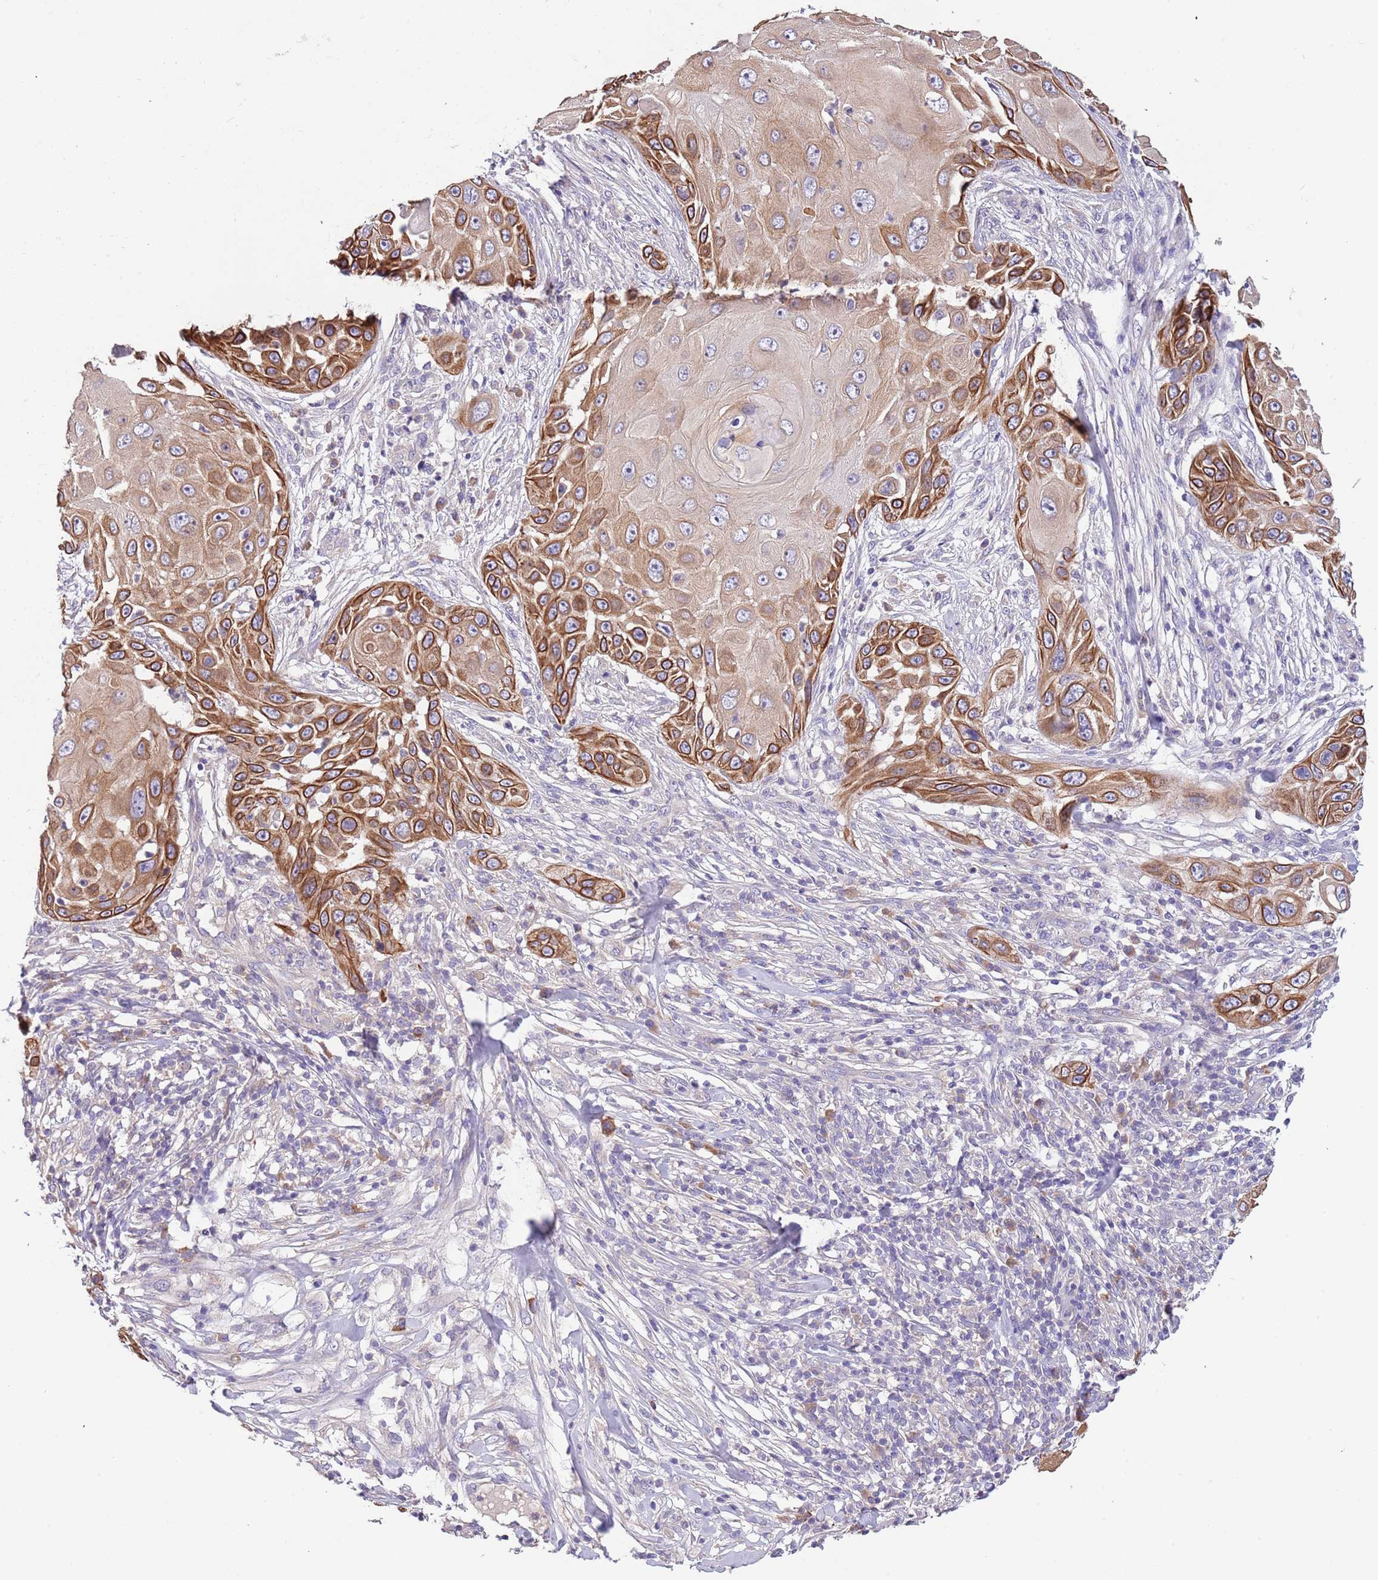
{"staining": {"intensity": "moderate", "quantity": ">75%", "location": "cytoplasmic/membranous"}, "tissue": "skin cancer", "cell_type": "Tumor cells", "image_type": "cancer", "snomed": [{"axis": "morphology", "description": "Squamous cell carcinoma, NOS"}, {"axis": "topography", "description": "Skin"}], "caption": "This photomicrograph reveals immunohistochemistry staining of human skin cancer (squamous cell carcinoma), with medium moderate cytoplasmic/membranous staining in about >75% of tumor cells.", "gene": "ZNF658", "patient": {"sex": "female", "age": 44}}